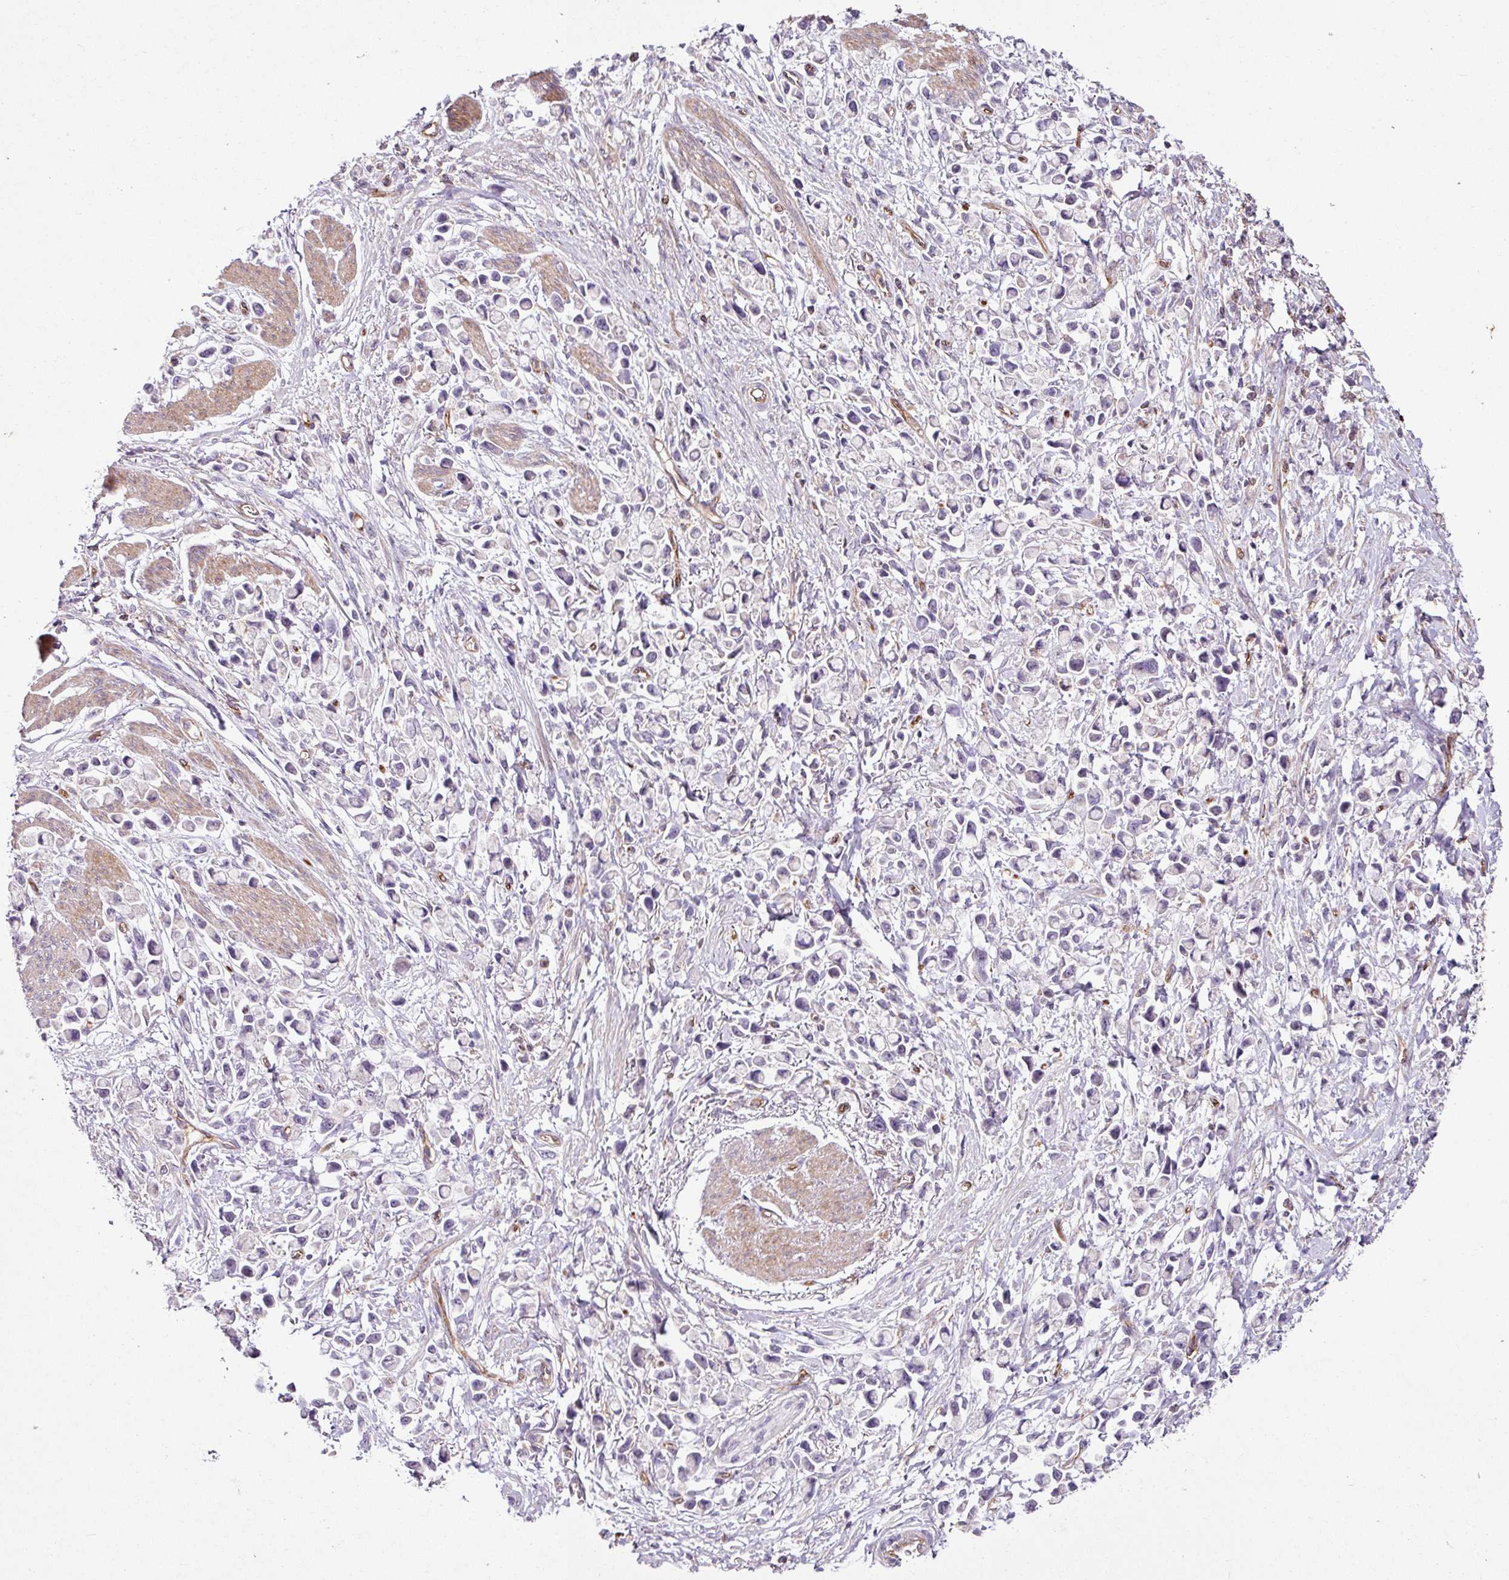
{"staining": {"intensity": "negative", "quantity": "none", "location": "none"}, "tissue": "stomach cancer", "cell_type": "Tumor cells", "image_type": "cancer", "snomed": [{"axis": "morphology", "description": "Adenocarcinoma, NOS"}, {"axis": "topography", "description": "Stomach"}], "caption": "An immunohistochemistry (IHC) histopathology image of stomach cancer is shown. There is no staining in tumor cells of stomach cancer.", "gene": "ZNF106", "patient": {"sex": "female", "age": 81}}